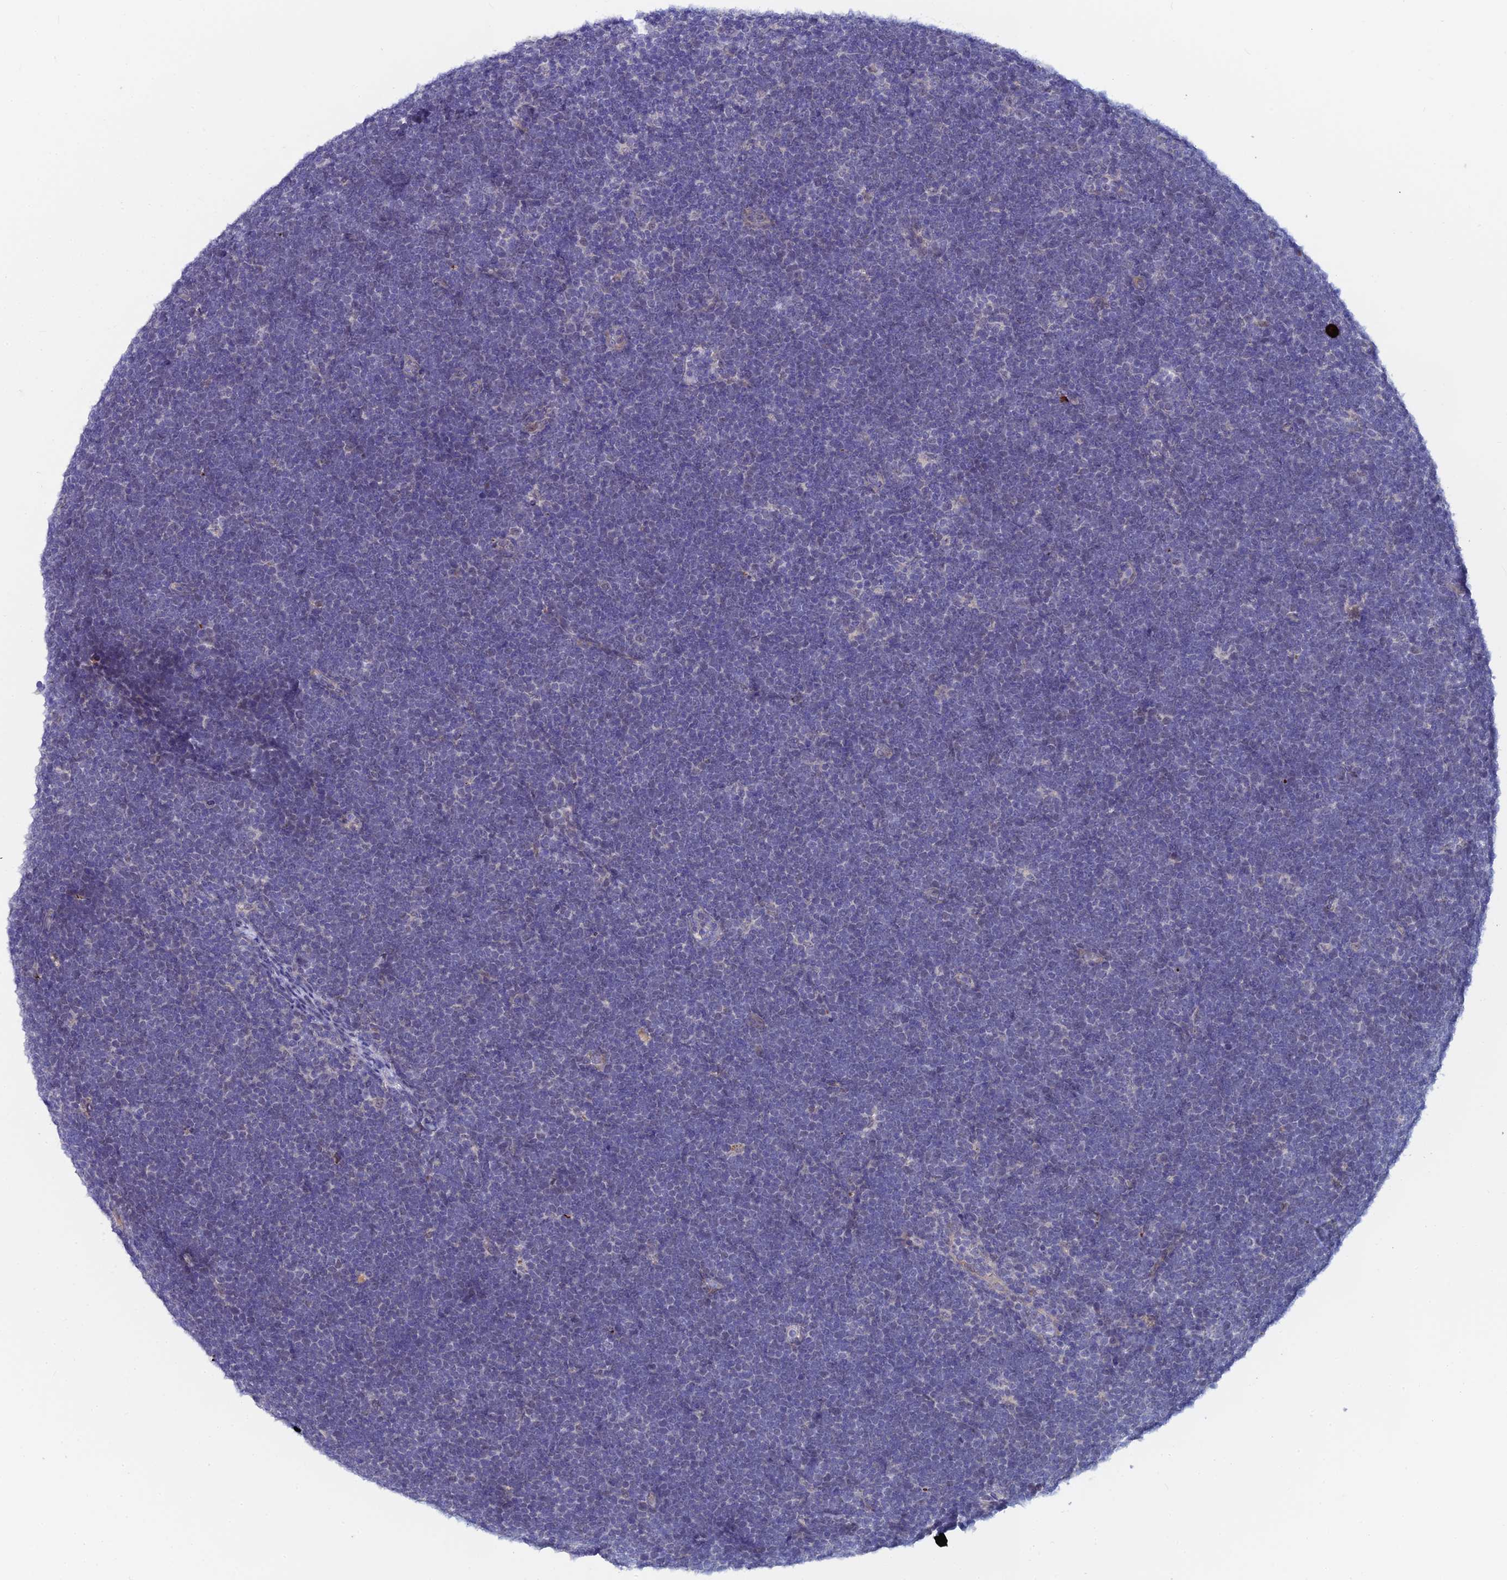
{"staining": {"intensity": "negative", "quantity": "none", "location": "none"}, "tissue": "lymphoma", "cell_type": "Tumor cells", "image_type": "cancer", "snomed": [{"axis": "morphology", "description": "Malignant lymphoma, non-Hodgkin's type, High grade"}, {"axis": "topography", "description": "Lymph node"}], "caption": "An immunohistochemistry image of lymphoma is shown. There is no staining in tumor cells of lymphoma. Brightfield microscopy of immunohistochemistry stained with DAB (3,3'-diaminobenzidine) (brown) and hematoxylin (blue), captured at high magnification.", "gene": "GIPC1", "patient": {"sex": "male", "age": 13}}